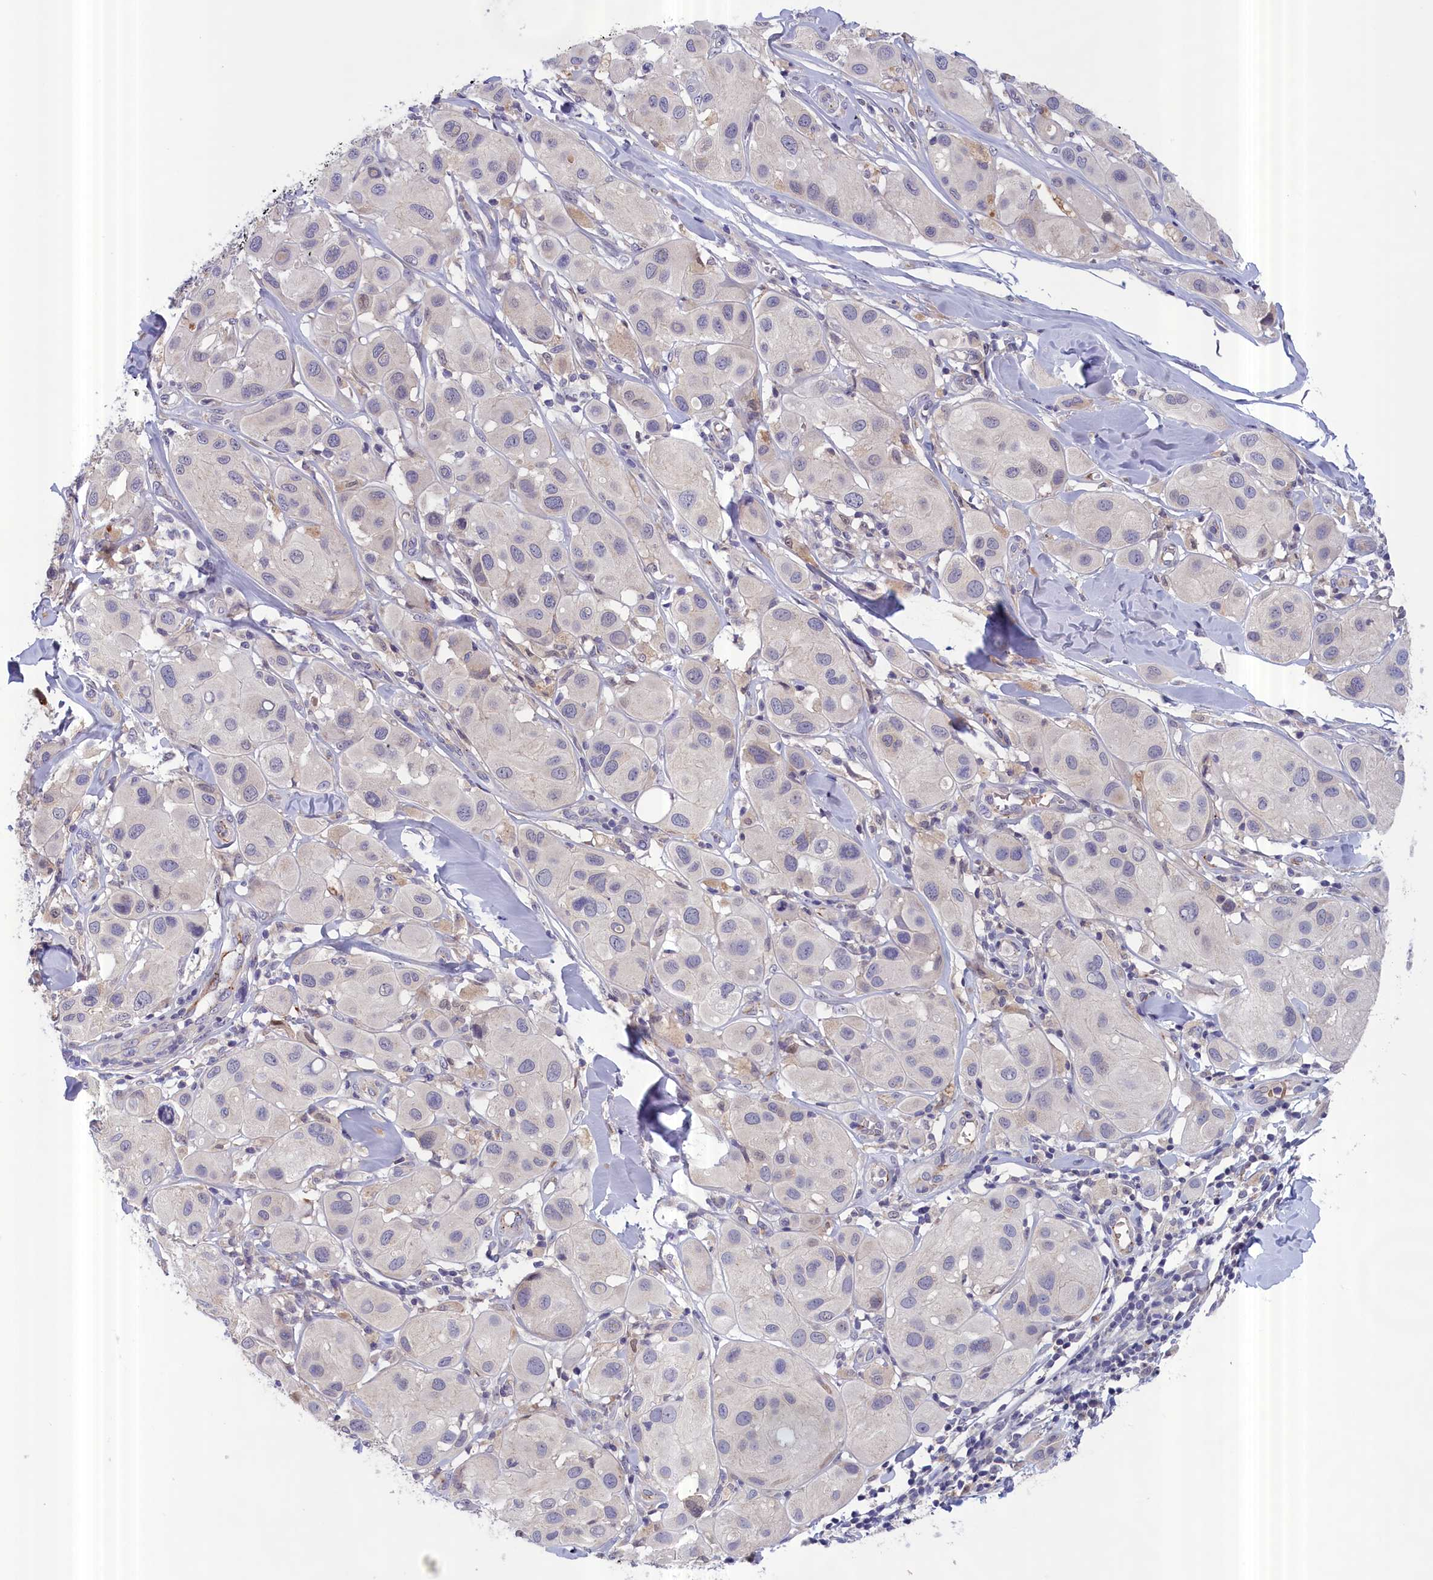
{"staining": {"intensity": "negative", "quantity": "none", "location": "none"}, "tissue": "melanoma", "cell_type": "Tumor cells", "image_type": "cancer", "snomed": [{"axis": "morphology", "description": "Malignant melanoma, Metastatic site"}, {"axis": "topography", "description": "Skin"}], "caption": "Protein analysis of malignant melanoma (metastatic site) displays no significant staining in tumor cells.", "gene": "IGFALS", "patient": {"sex": "male", "age": 41}}